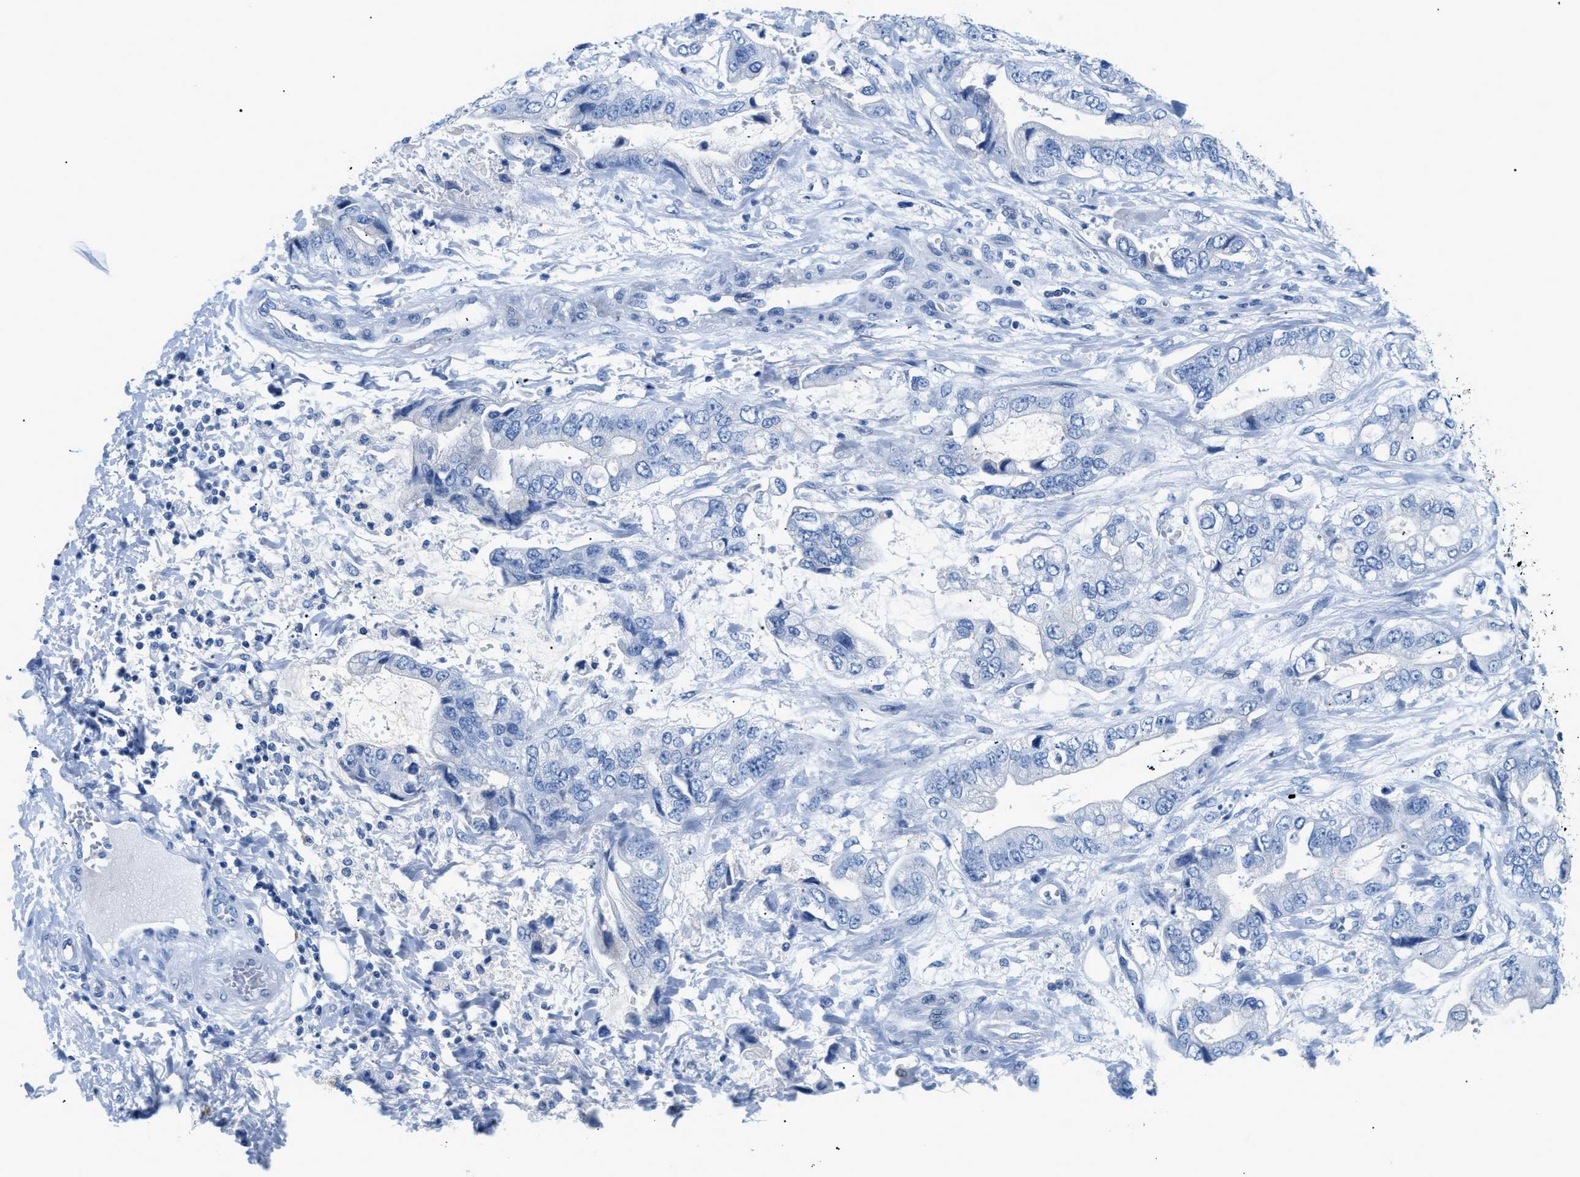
{"staining": {"intensity": "negative", "quantity": "none", "location": "none"}, "tissue": "stomach cancer", "cell_type": "Tumor cells", "image_type": "cancer", "snomed": [{"axis": "morphology", "description": "Normal tissue, NOS"}, {"axis": "morphology", "description": "Adenocarcinoma, NOS"}, {"axis": "topography", "description": "Stomach"}], "caption": "This is a micrograph of immunohistochemistry (IHC) staining of stomach cancer, which shows no staining in tumor cells. (DAB immunohistochemistry (IHC) with hematoxylin counter stain).", "gene": "FDCSP", "patient": {"sex": "male", "age": 62}}